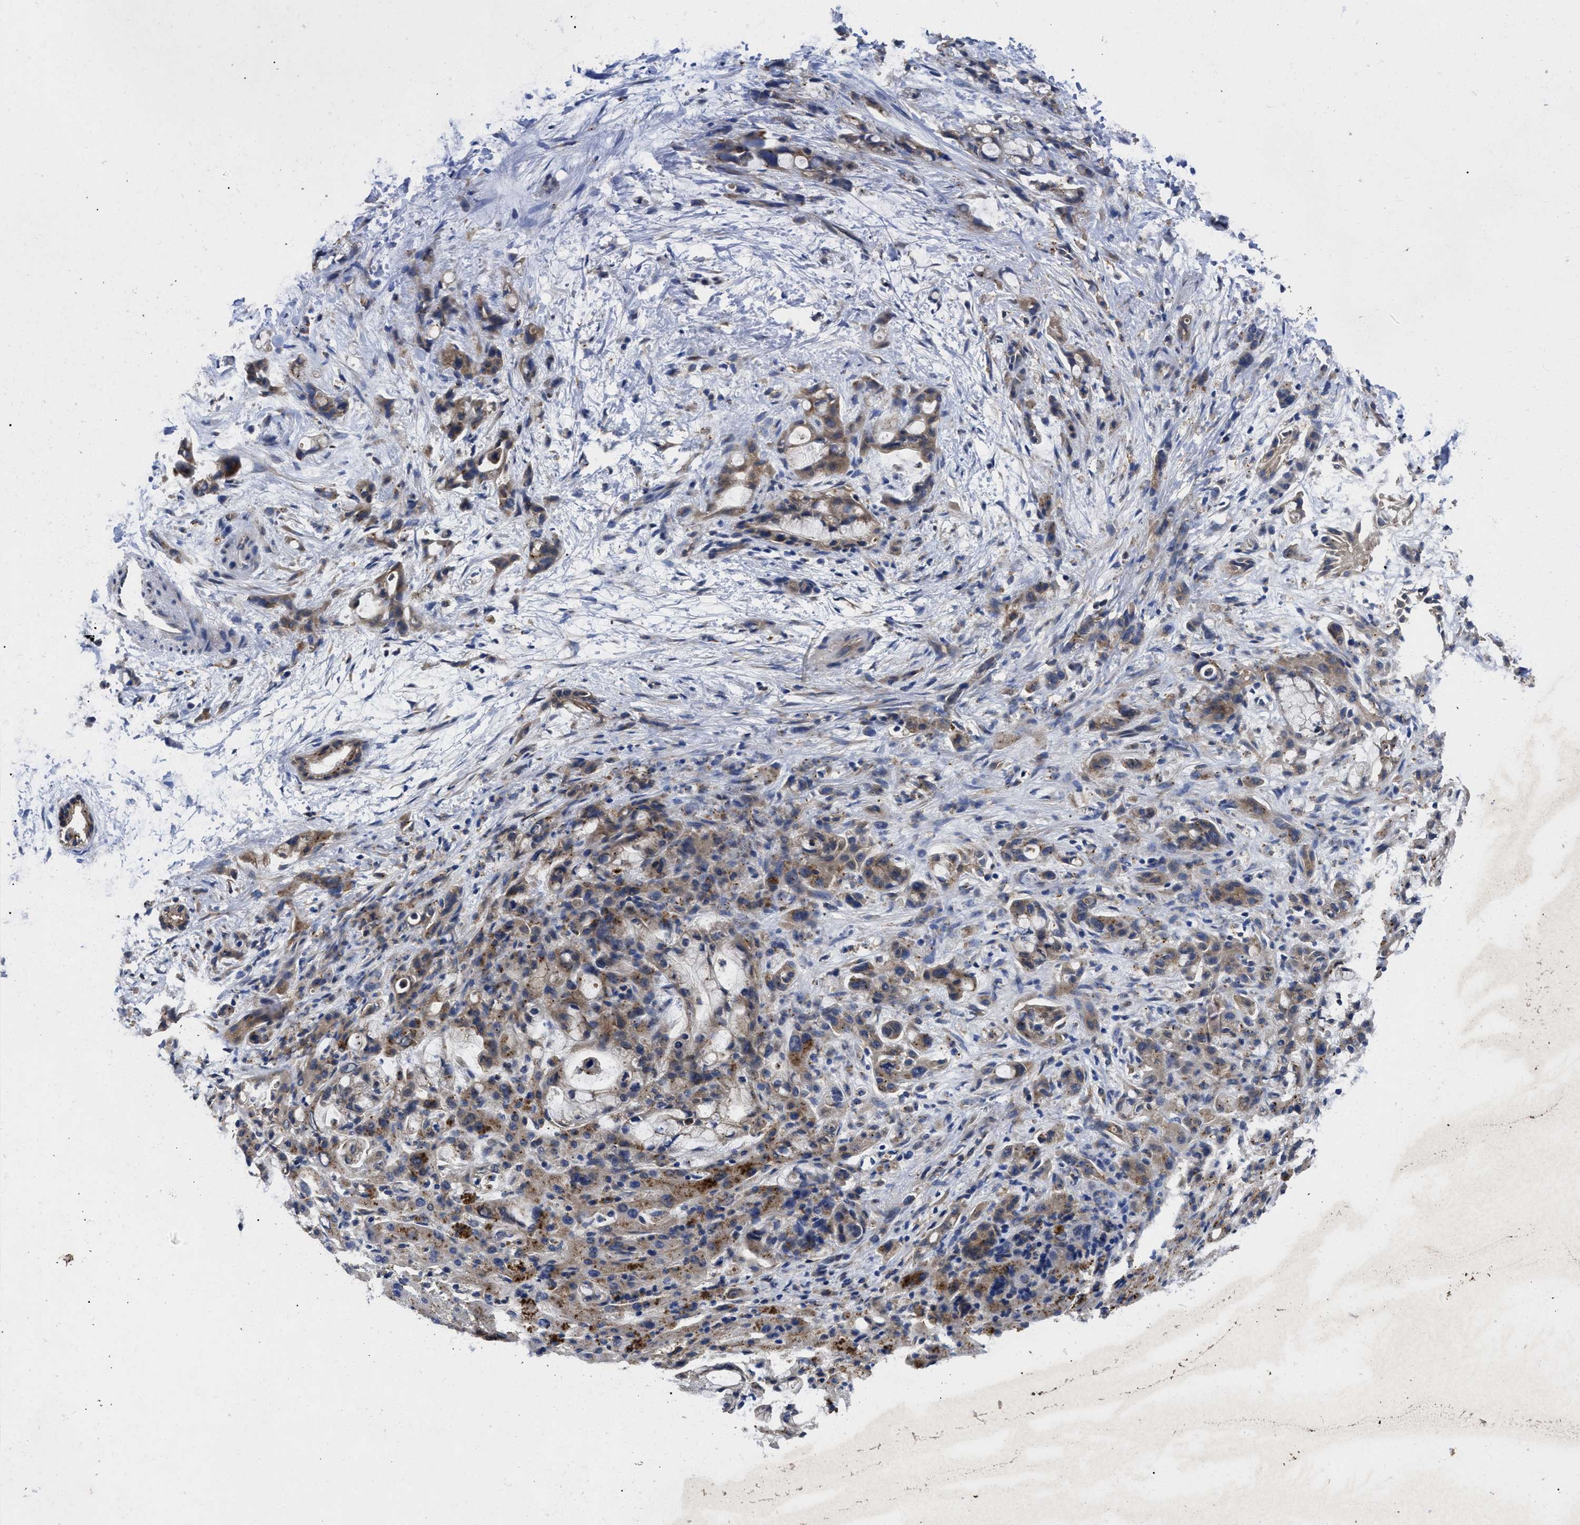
{"staining": {"intensity": "moderate", "quantity": ">75%", "location": "cytoplasmic/membranous"}, "tissue": "liver cancer", "cell_type": "Tumor cells", "image_type": "cancer", "snomed": [{"axis": "morphology", "description": "Cholangiocarcinoma"}, {"axis": "topography", "description": "Liver"}], "caption": "Tumor cells exhibit medium levels of moderate cytoplasmic/membranous positivity in approximately >75% of cells in liver cholangiocarcinoma. The staining was performed using DAB, with brown indicating positive protein expression. Nuclei are stained blue with hematoxylin.", "gene": "PKD2", "patient": {"sex": "female", "age": 72}}